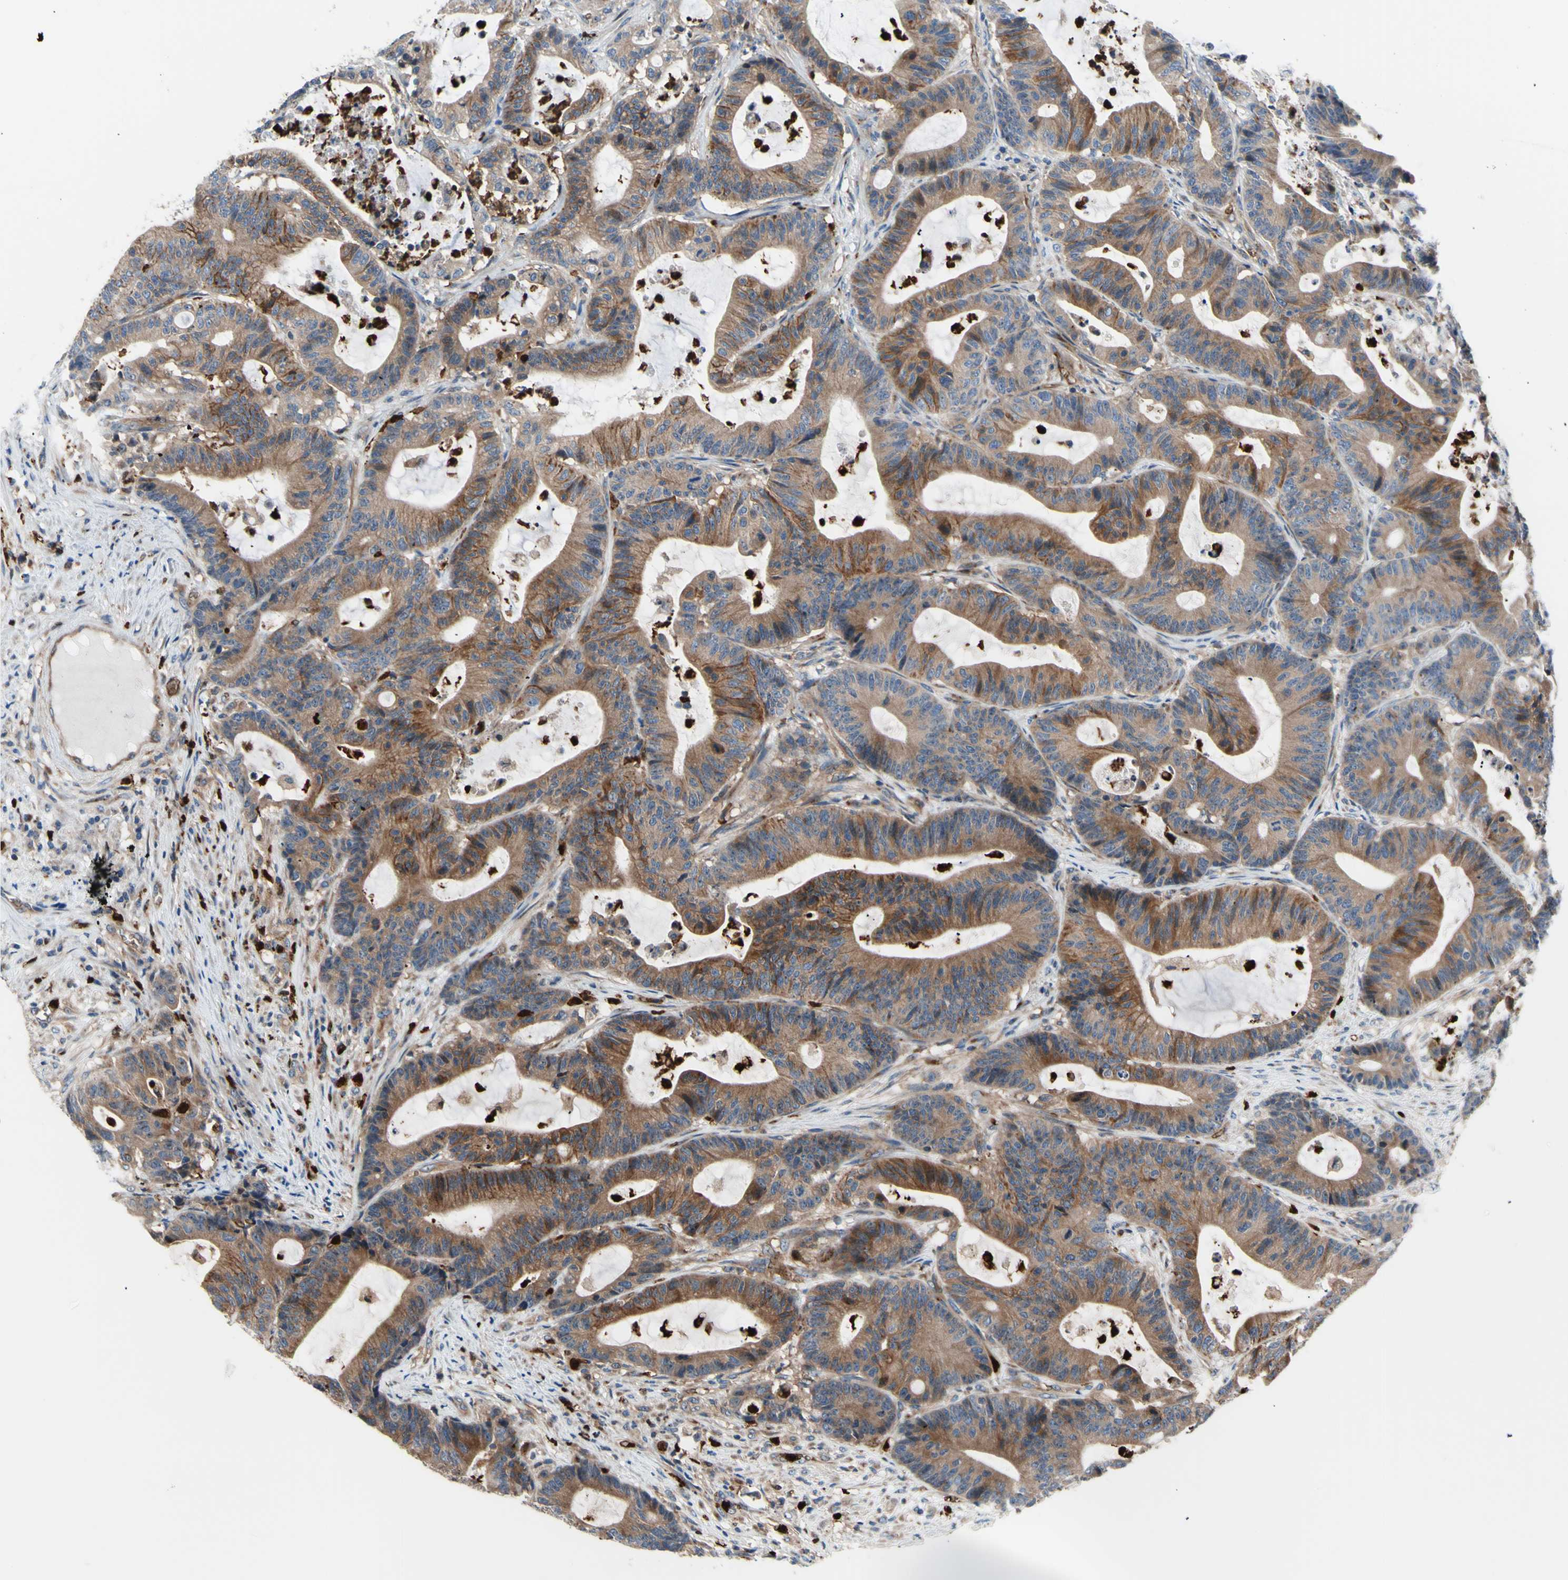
{"staining": {"intensity": "moderate", "quantity": ">75%", "location": "cytoplasmic/membranous"}, "tissue": "colorectal cancer", "cell_type": "Tumor cells", "image_type": "cancer", "snomed": [{"axis": "morphology", "description": "Adenocarcinoma, NOS"}, {"axis": "topography", "description": "Colon"}], "caption": "An image of human colorectal cancer (adenocarcinoma) stained for a protein demonstrates moderate cytoplasmic/membranous brown staining in tumor cells.", "gene": "USP9X", "patient": {"sex": "female", "age": 84}}